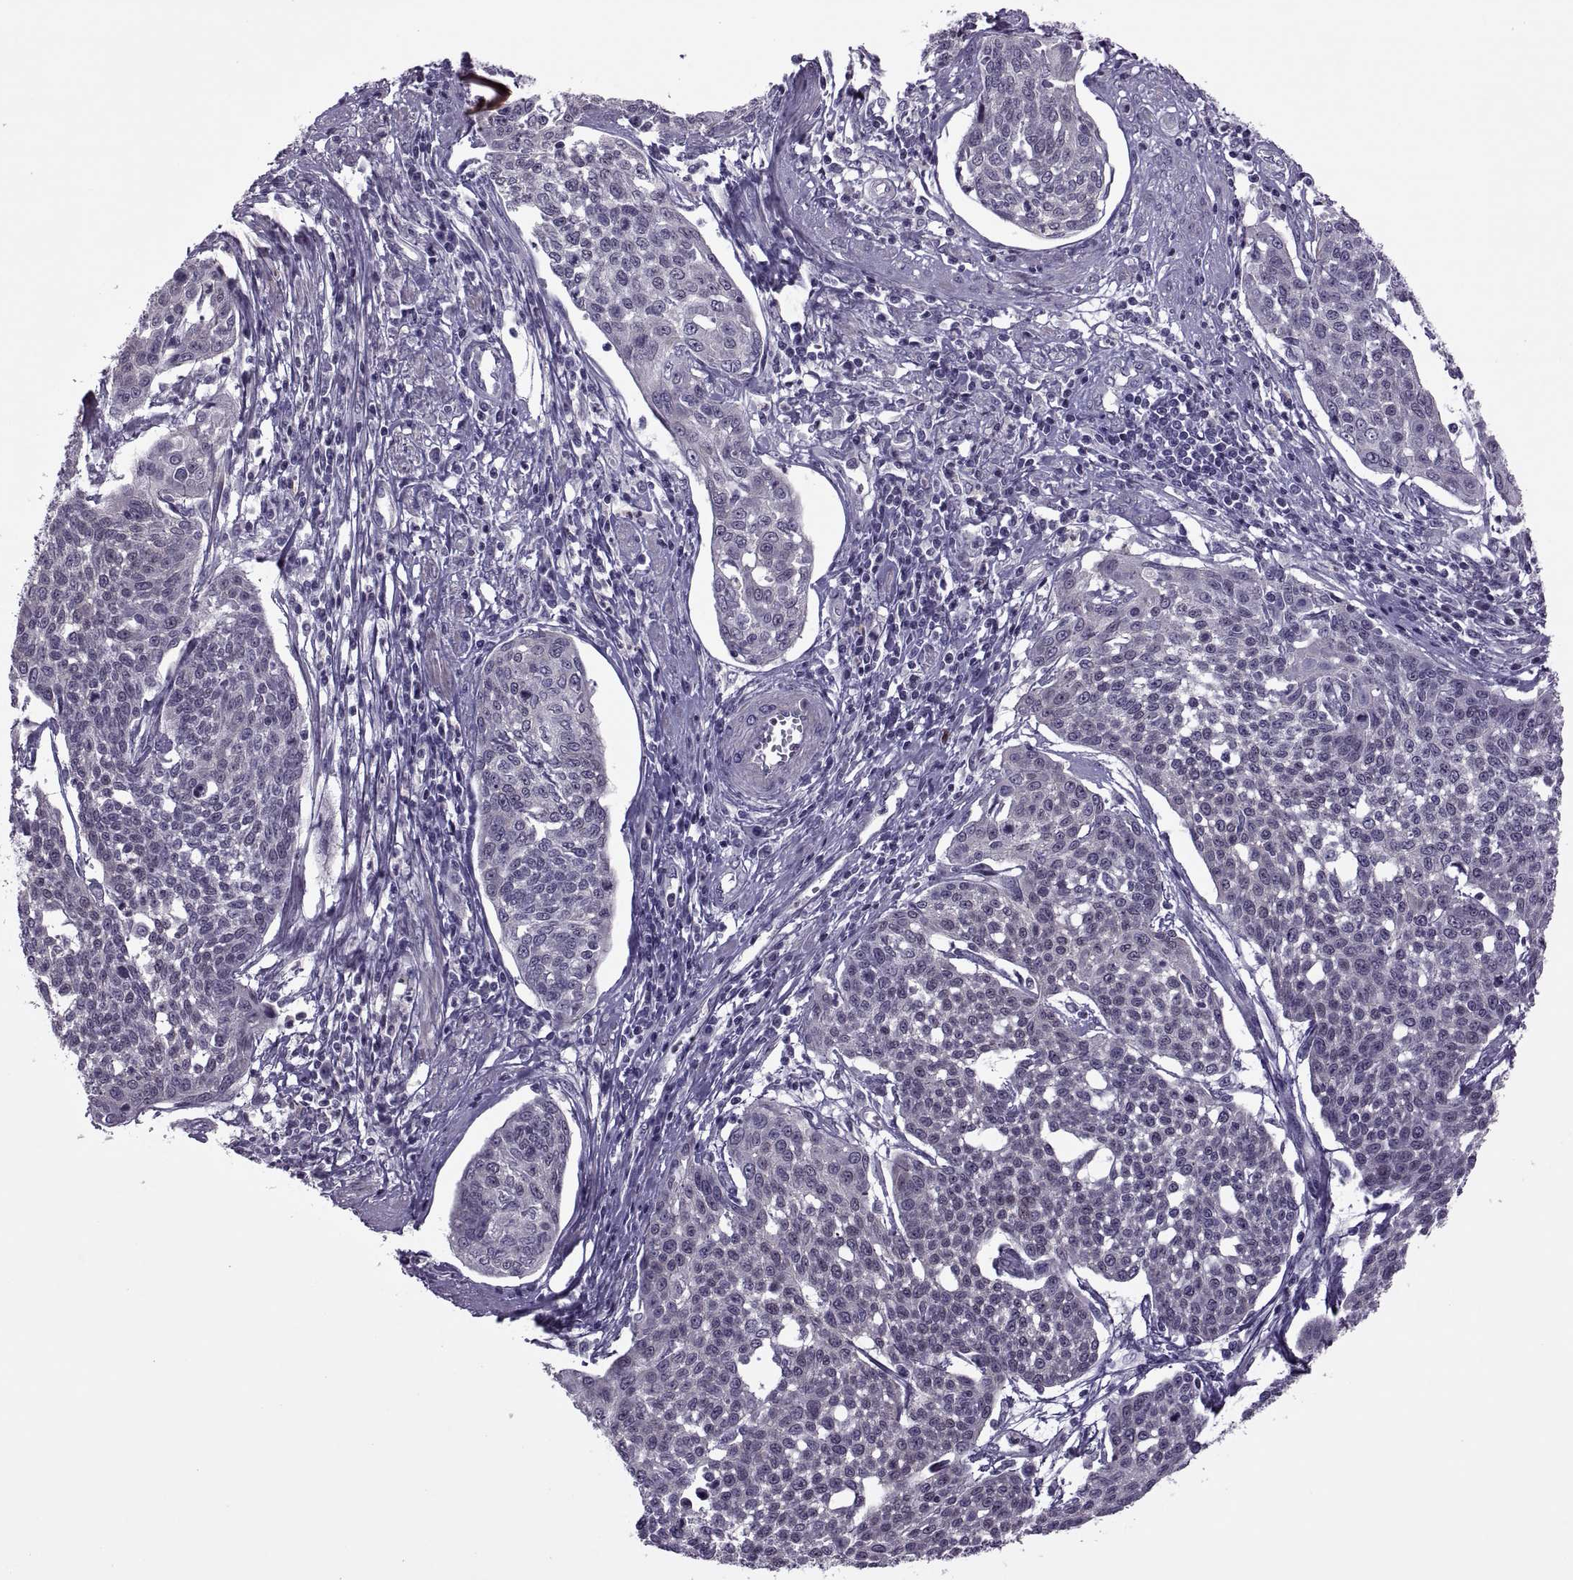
{"staining": {"intensity": "negative", "quantity": "none", "location": "none"}, "tissue": "cervical cancer", "cell_type": "Tumor cells", "image_type": "cancer", "snomed": [{"axis": "morphology", "description": "Squamous cell carcinoma, NOS"}, {"axis": "topography", "description": "Cervix"}], "caption": "Cervical squamous cell carcinoma was stained to show a protein in brown. There is no significant staining in tumor cells.", "gene": "ODF3", "patient": {"sex": "female", "age": 34}}